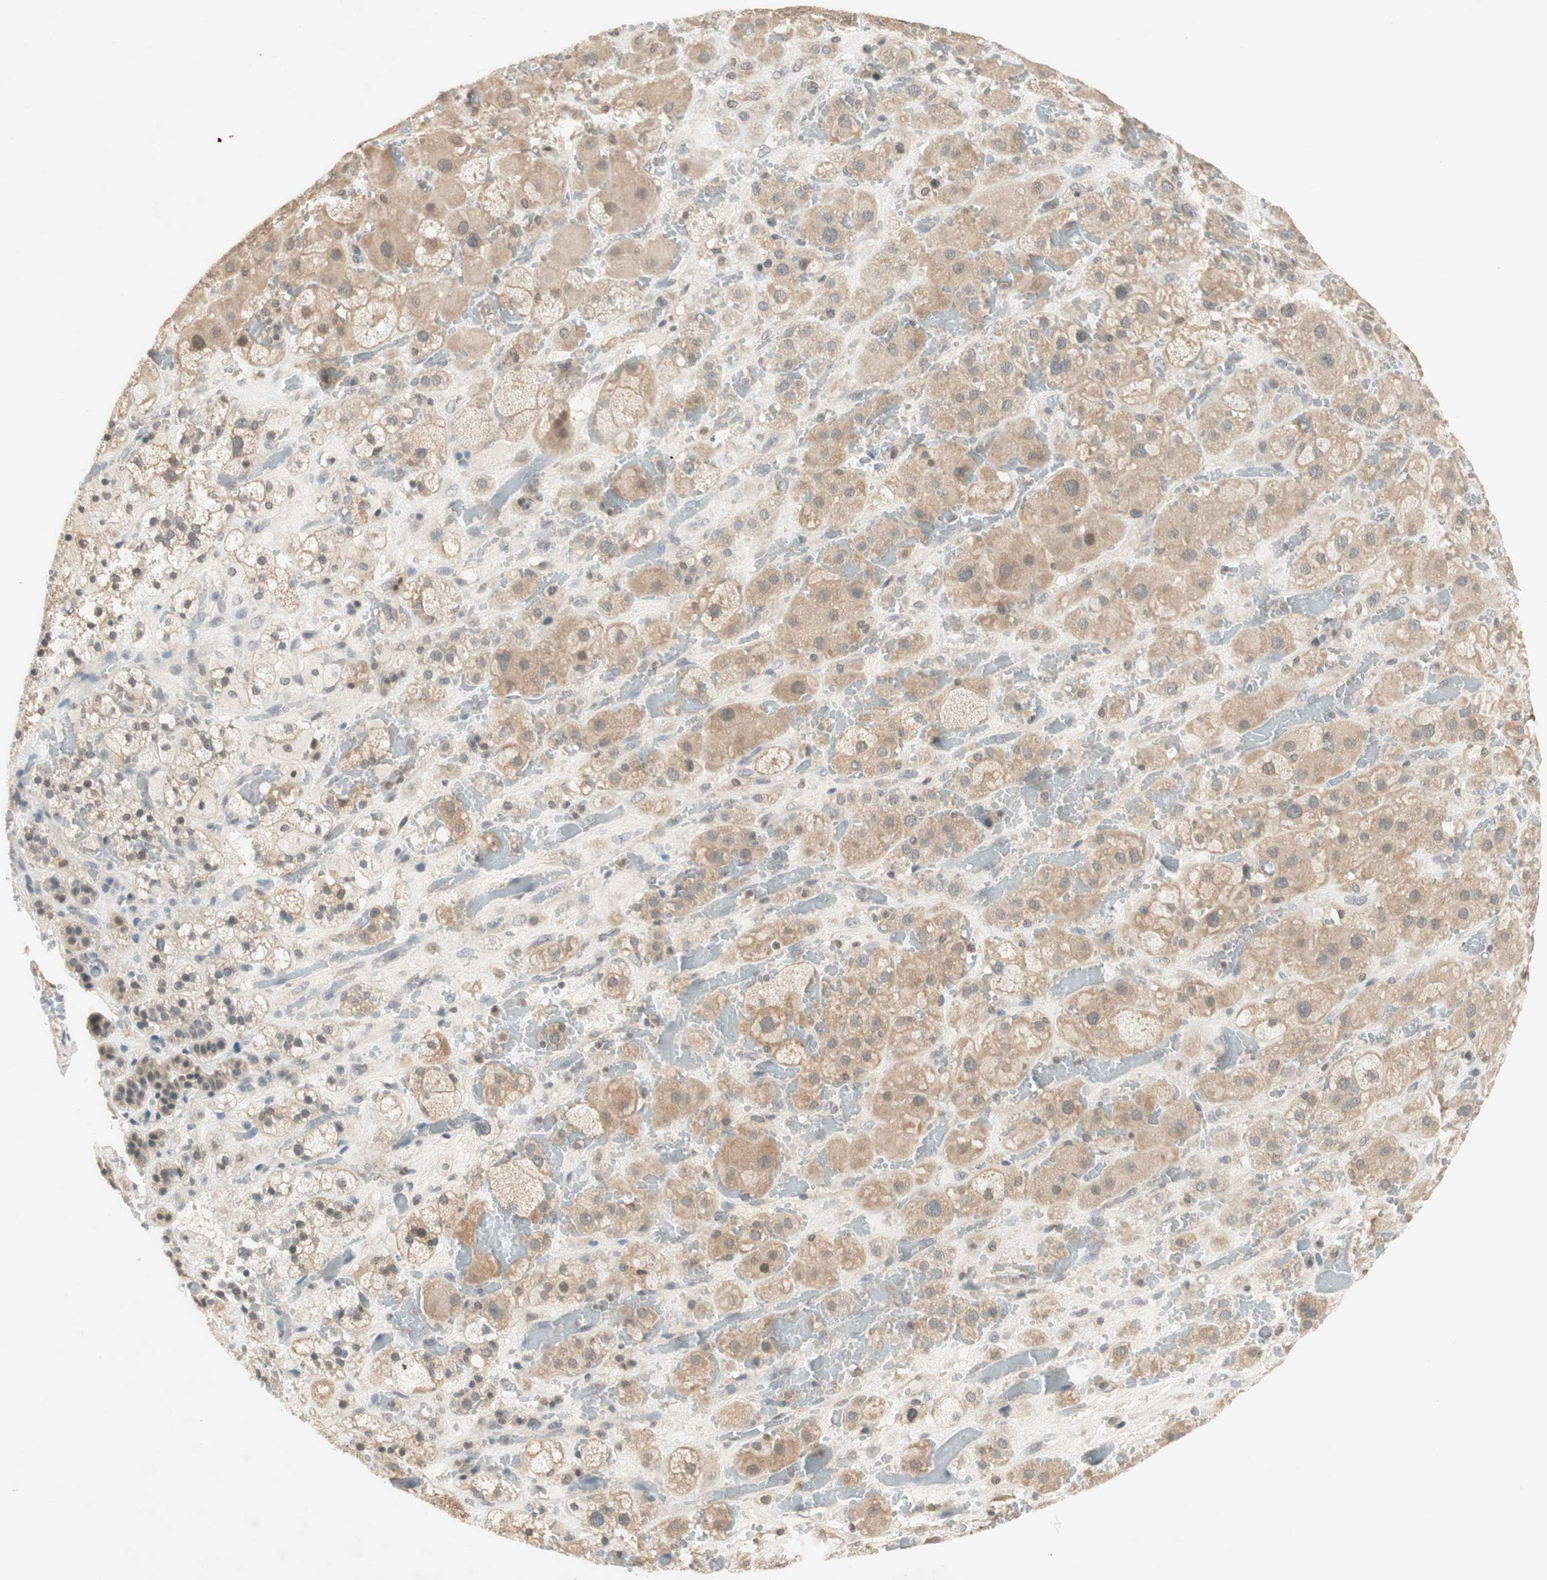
{"staining": {"intensity": "moderate", "quantity": "25%-75%", "location": "cytoplasmic/membranous"}, "tissue": "adrenal gland", "cell_type": "Glandular cells", "image_type": "normal", "snomed": [{"axis": "morphology", "description": "Normal tissue, NOS"}, {"axis": "topography", "description": "Adrenal gland"}], "caption": "Protein staining of normal adrenal gland shows moderate cytoplasmic/membranous expression in about 25%-75% of glandular cells.", "gene": "GLI1", "patient": {"sex": "female", "age": 47}}